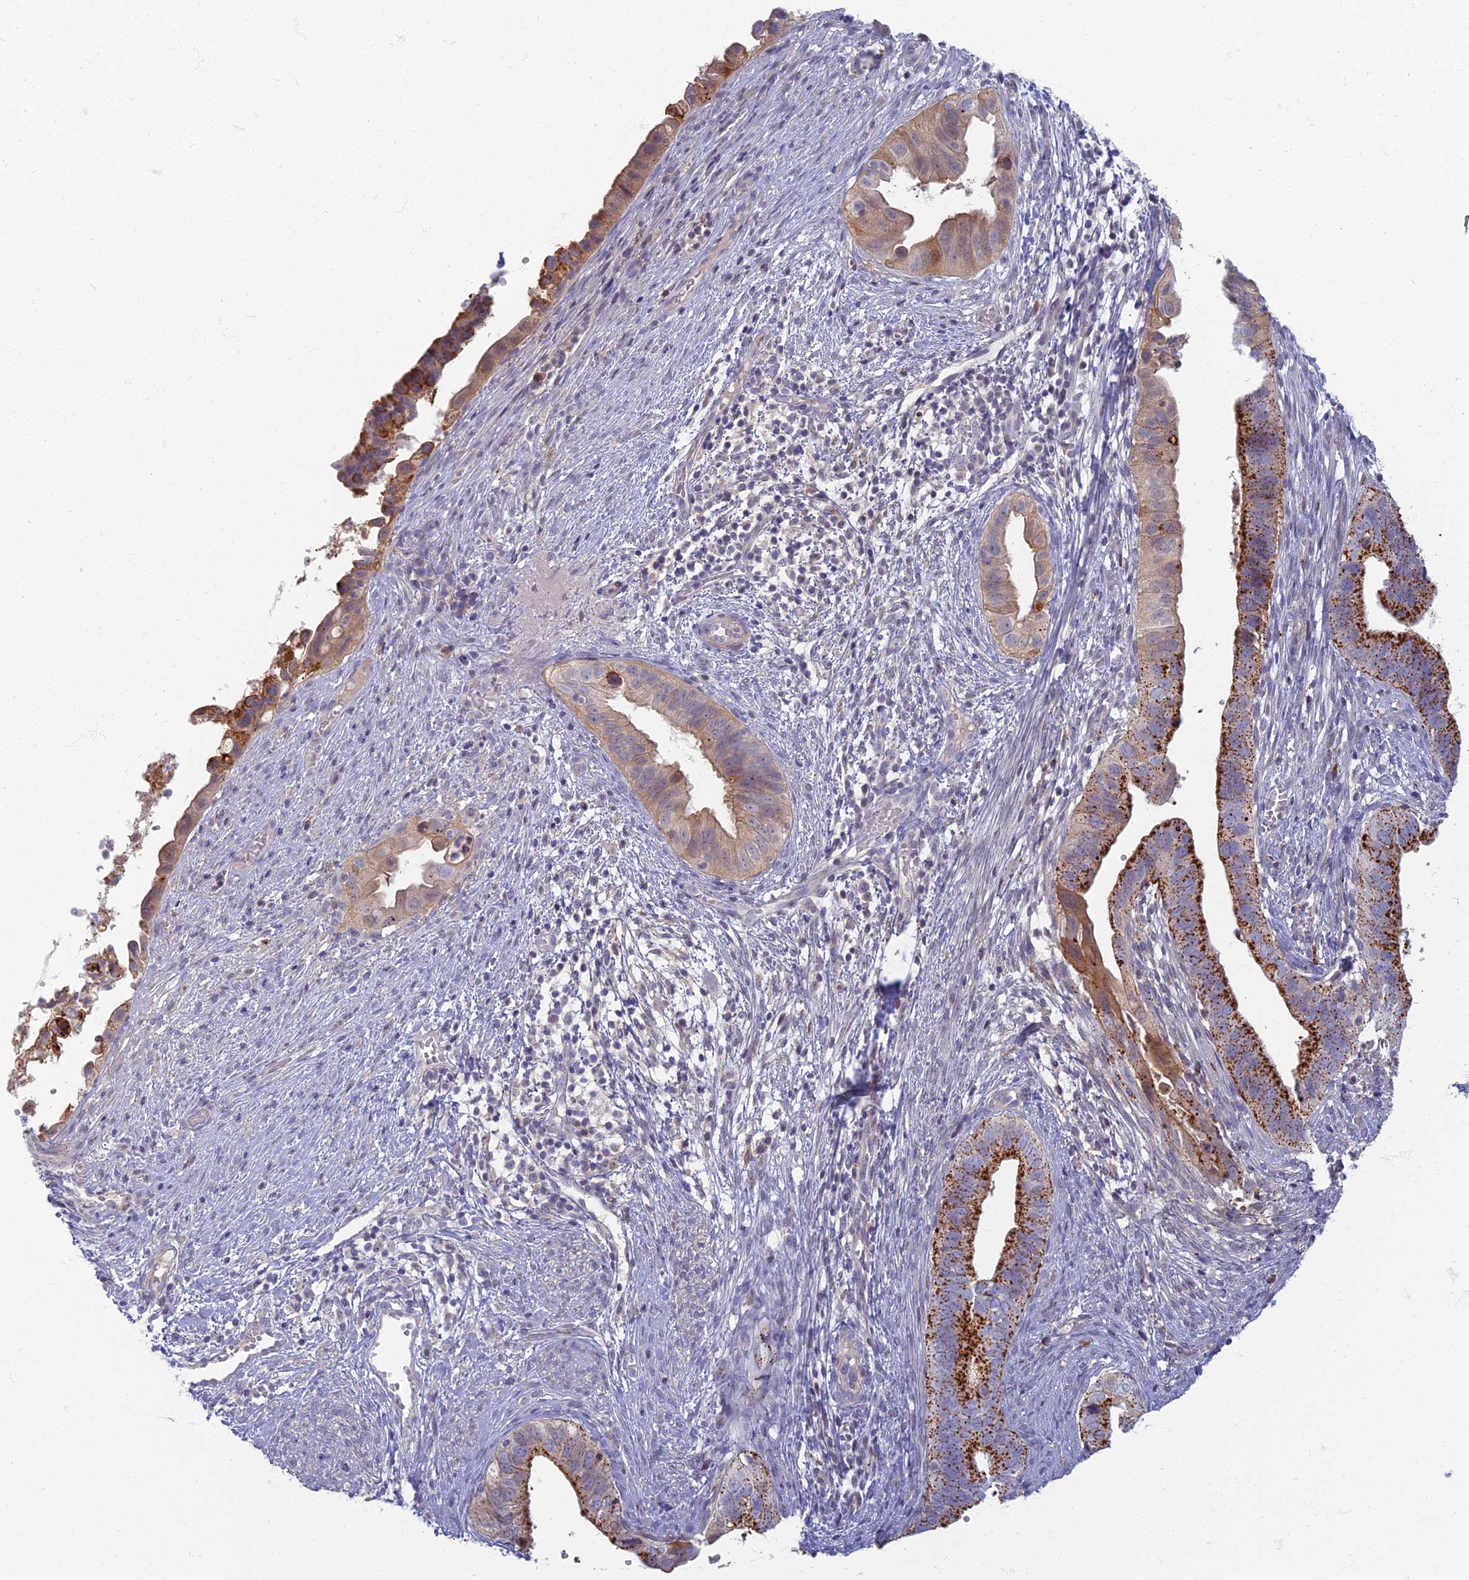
{"staining": {"intensity": "strong", "quantity": "25%-75%", "location": "cytoplasmic/membranous"}, "tissue": "cervical cancer", "cell_type": "Tumor cells", "image_type": "cancer", "snomed": [{"axis": "morphology", "description": "Adenocarcinoma, NOS"}, {"axis": "topography", "description": "Cervix"}], "caption": "This is an image of immunohistochemistry staining of cervical cancer, which shows strong staining in the cytoplasmic/membranous of tumor cells.", "gene": "CHMP4B", "patient": {"sex": "female", "age": 42}}